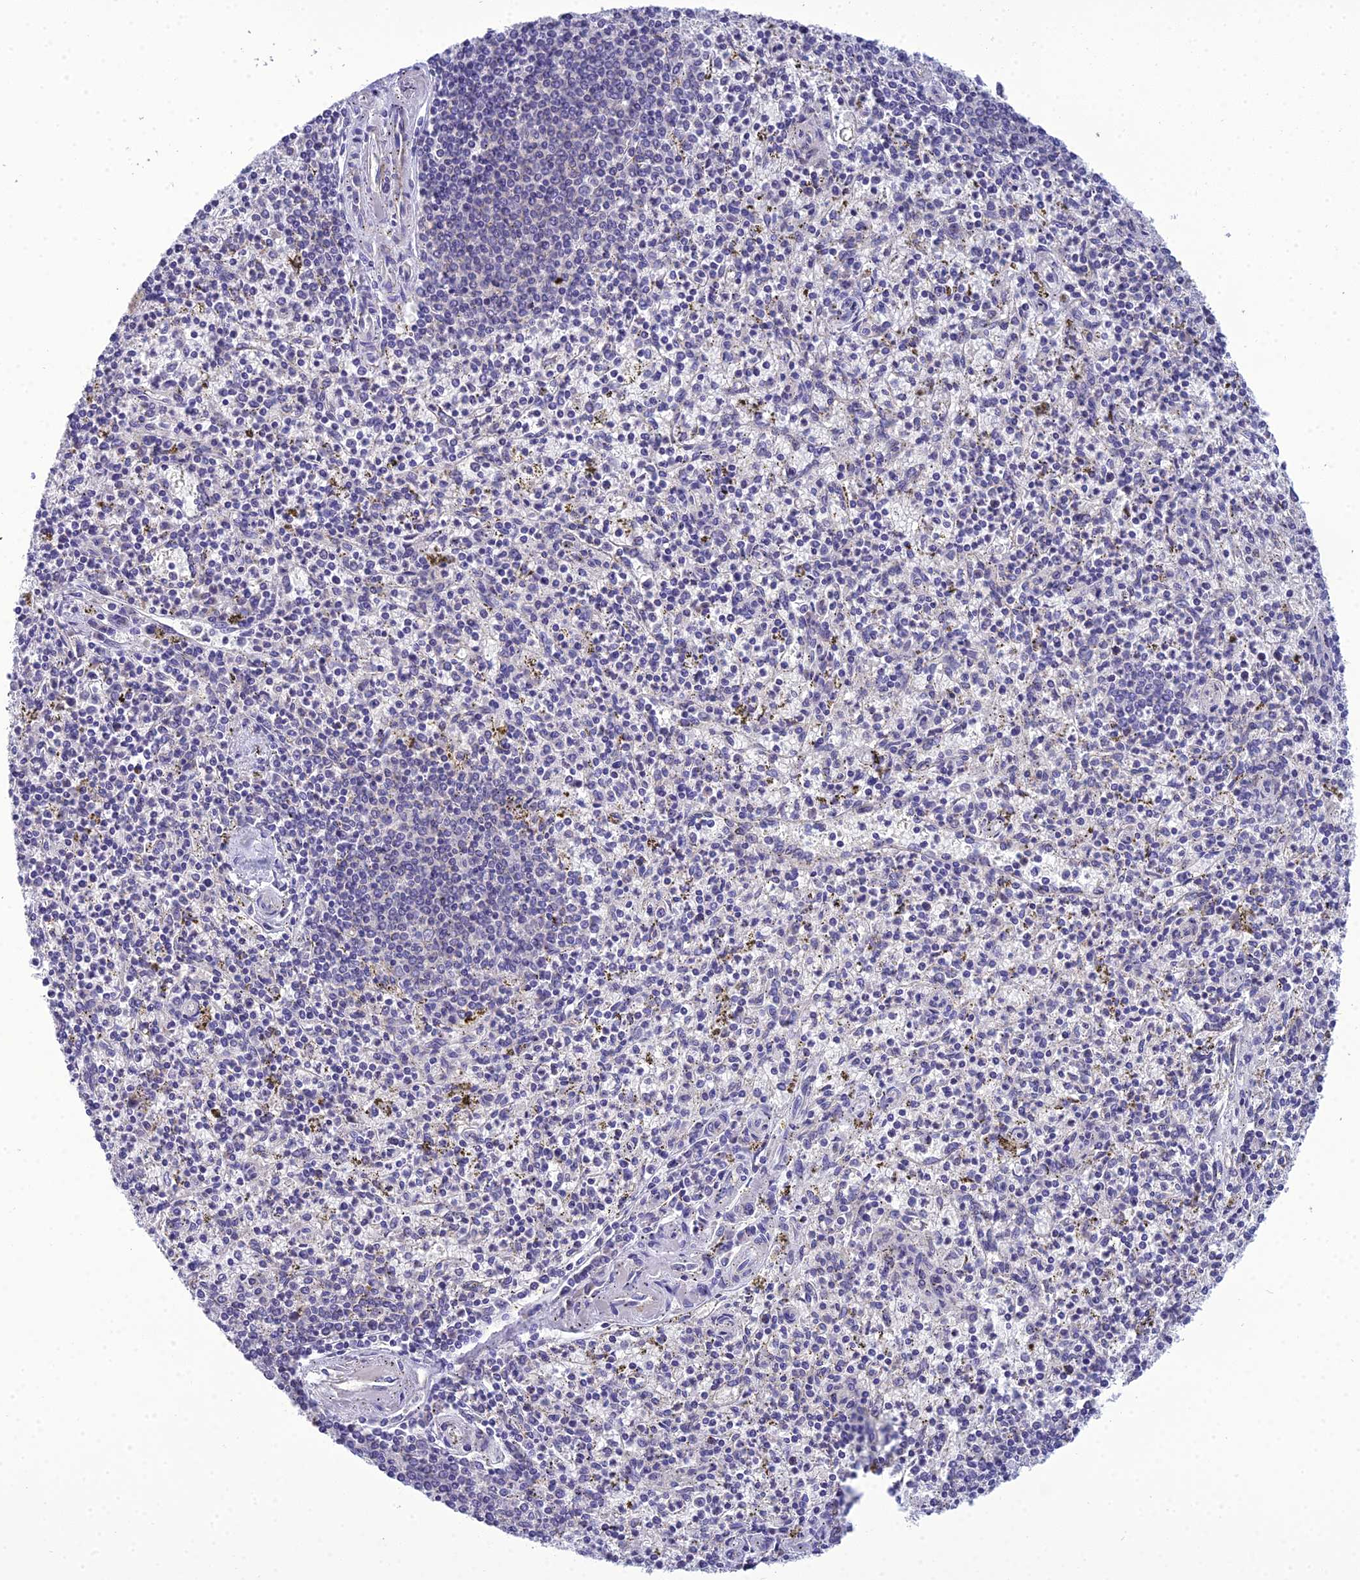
{"staining": {"intensity": "negative", "quantity": "none", "location": "none"}, "tissue": "spleen", "cell_type": "Cells in red pulp", "image_type": "normal", "snomed": [{"axis": "morphology", "description": "Normal tissue, NOS"}, {"axis": "topography", "description": "Spleen"}], "caption": "Spleen stained for a protein using immunohistochemistry reveals no staining cells in red pulp.", "gene": "GOLPH3", "patient": {"sex": "male", "age": 72}}